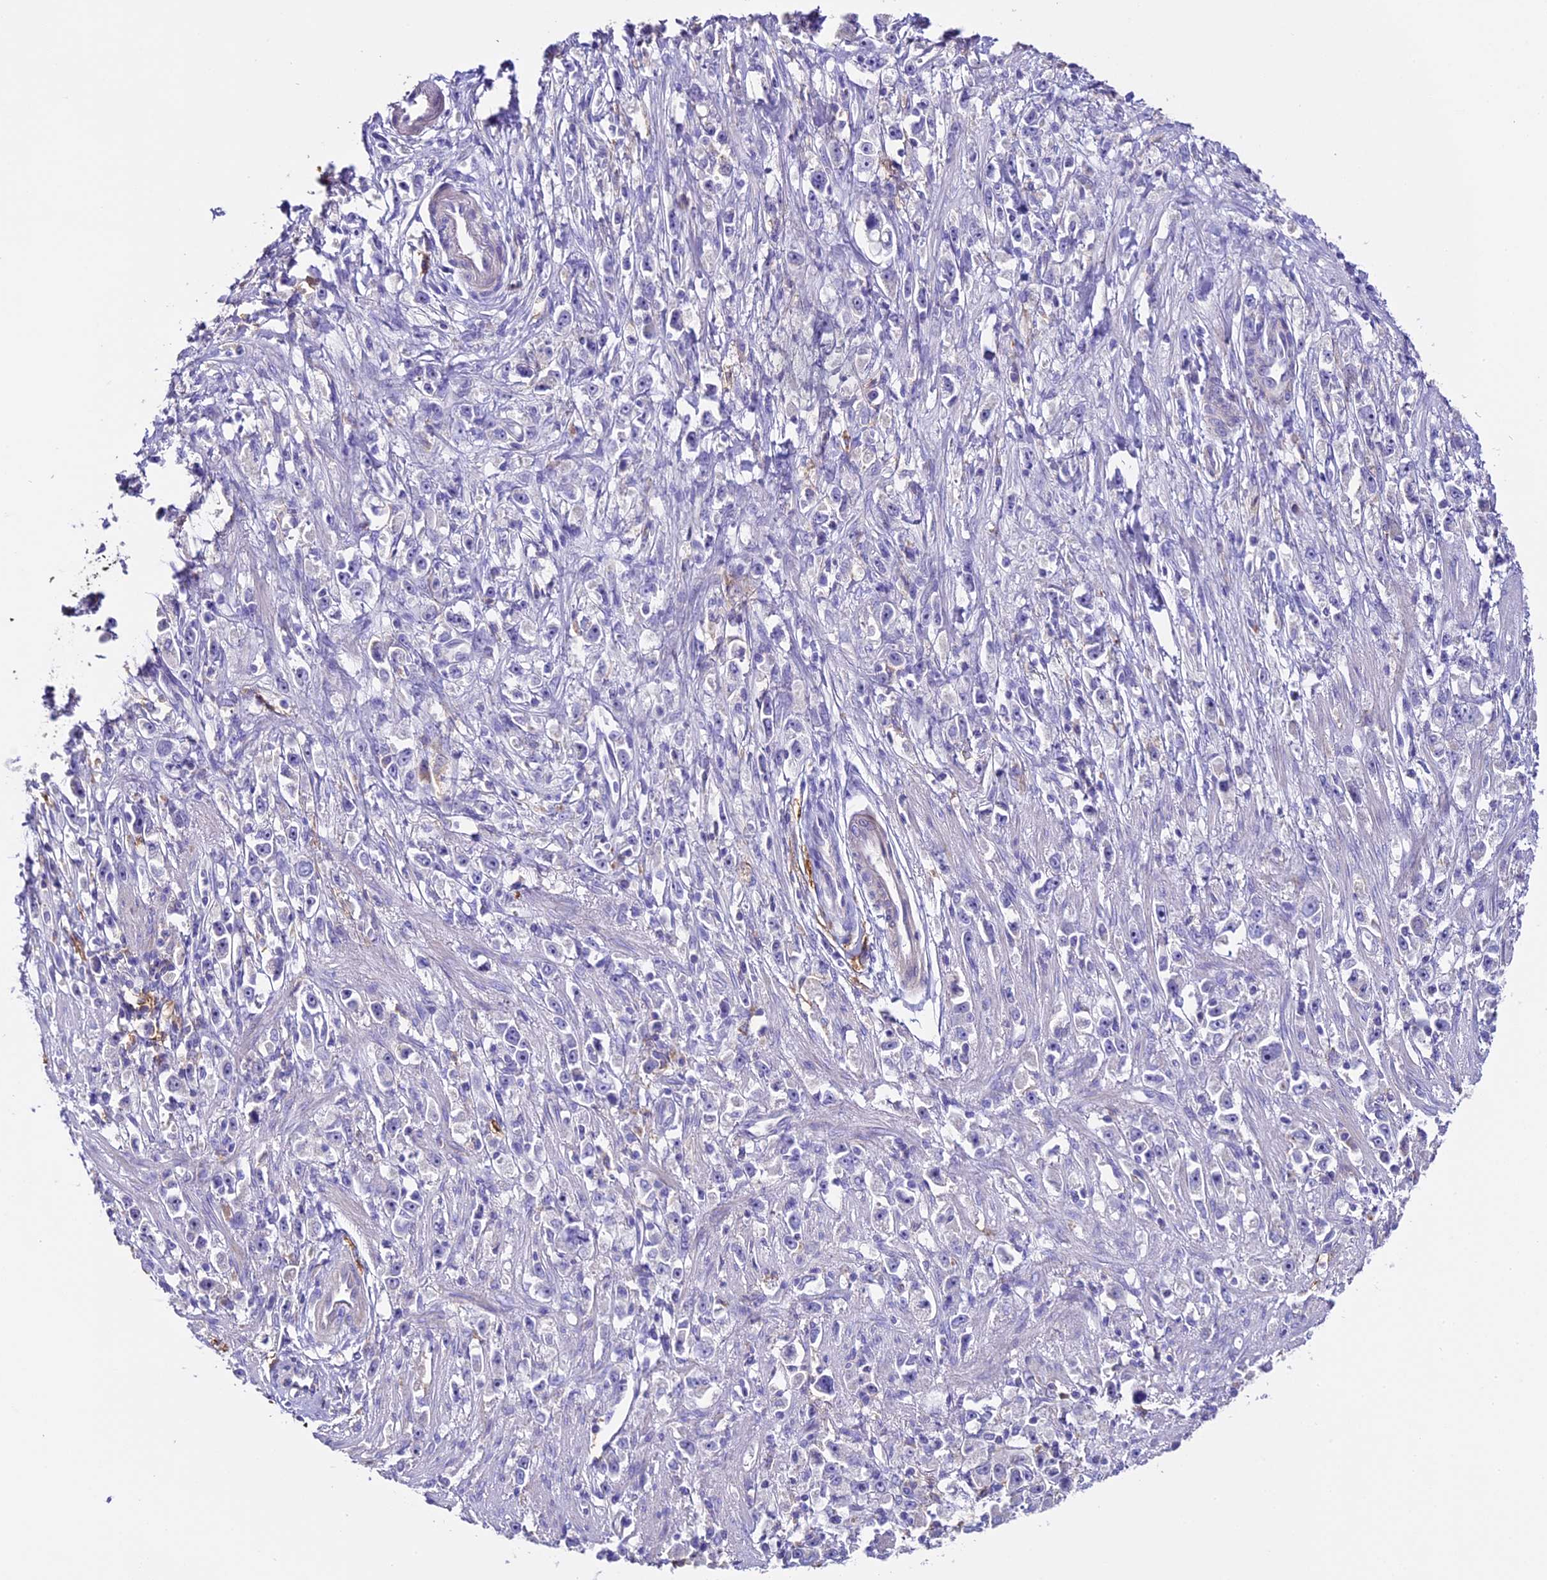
{"staining": {"intensity": "negative", "quantity": "none", "location": "none"}, "tissue": "stomach cancer", "cell_type": "Tumor cells", "image_type": "cancer", "snomed": [{"axis": "morphology", "description": "Adenocarcinoma, NOS"}, {"axis": "topography", "description": "Stomach"}], "caption": "DAB immunohistochemical staining of stomach cancer (adenocarcinoma) displays no significant staining in tumor cells.", "gene": "NOD2", "patient": {"sex": "female", "age": 59}}